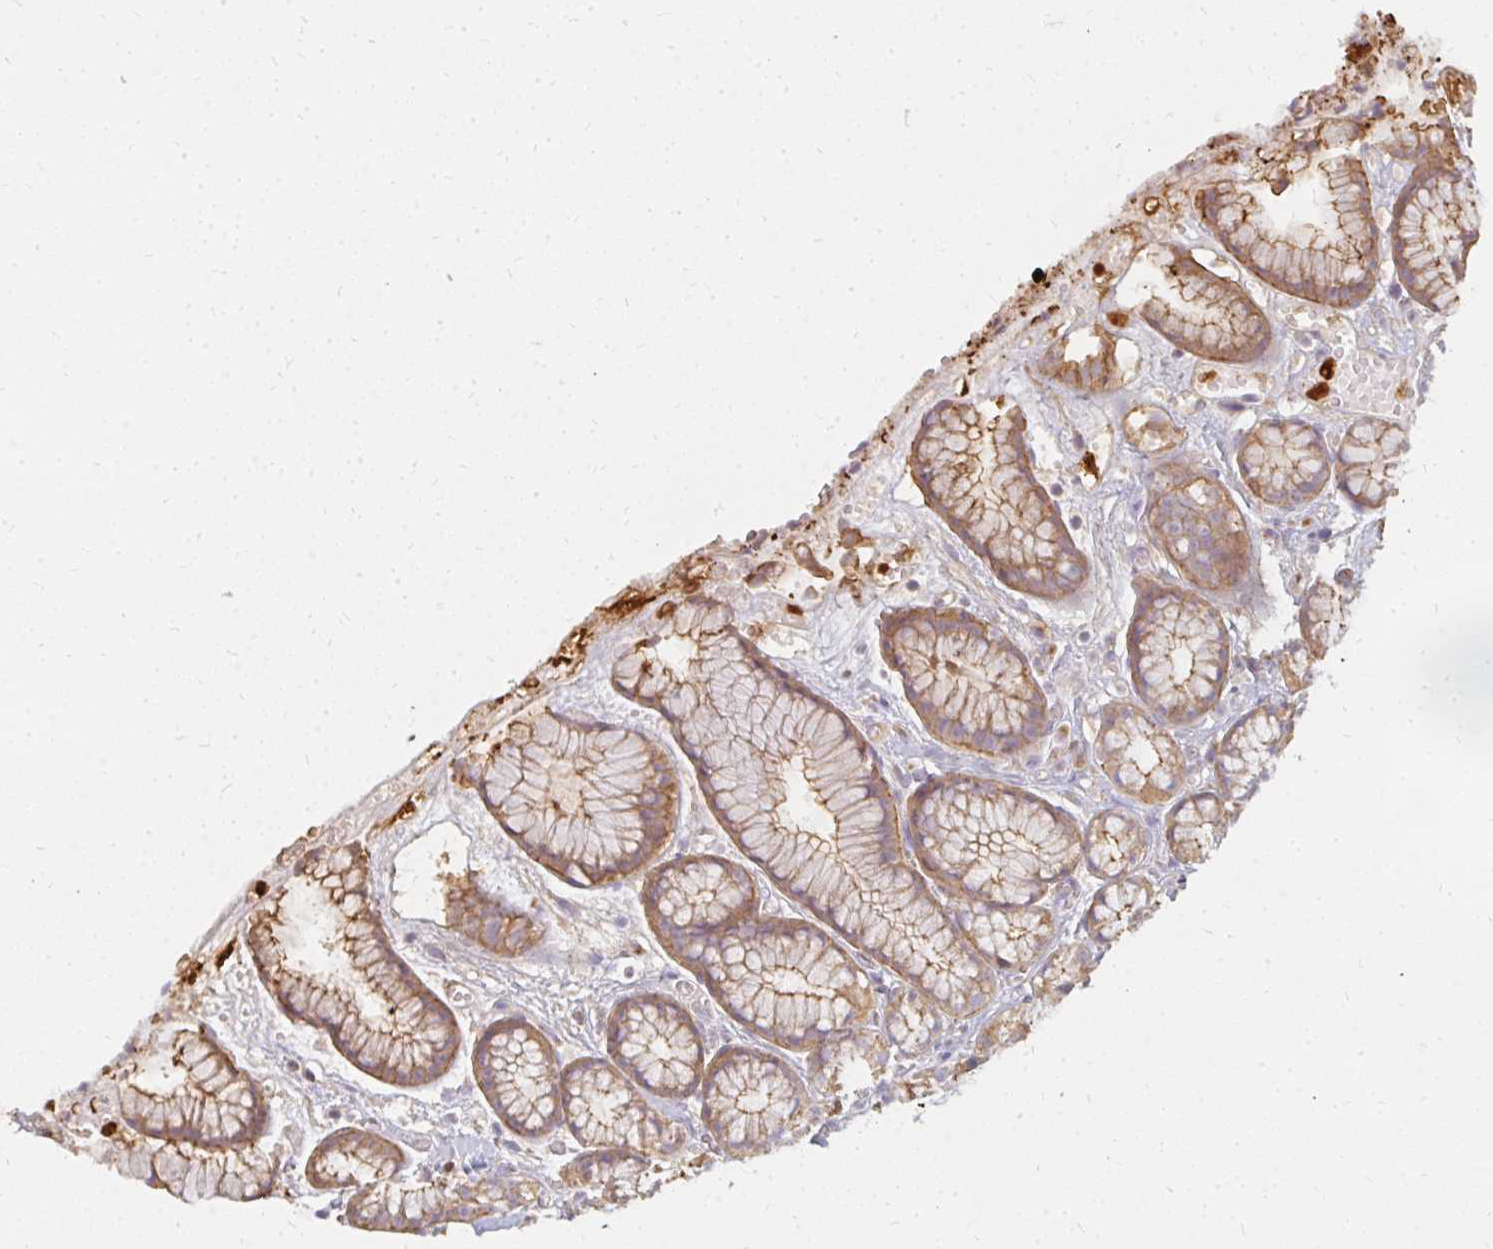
{"staining": {"intensity": "moderate", "quantity": "25%-75%", "location": "cytoplasmic/membranous"}, "tissue": "stomach", "cell_type": "Glandular cells", "image_type": "normal", "snomed": [{"axis": "morphology", "description": "Normal tissue, NOS"}, {"axis": "topography", "description": "Smooth muscle"}, {"axis": "topography", "description": "Stomach"}], "caption": "IHC of benign human stomach shows medium levels of moderate cytoplasmic/membranous positivity in approximately 25%-75% of glandular cells.", "gene": "CNTRL", "patient": {"sex": "male", "age": 70}}